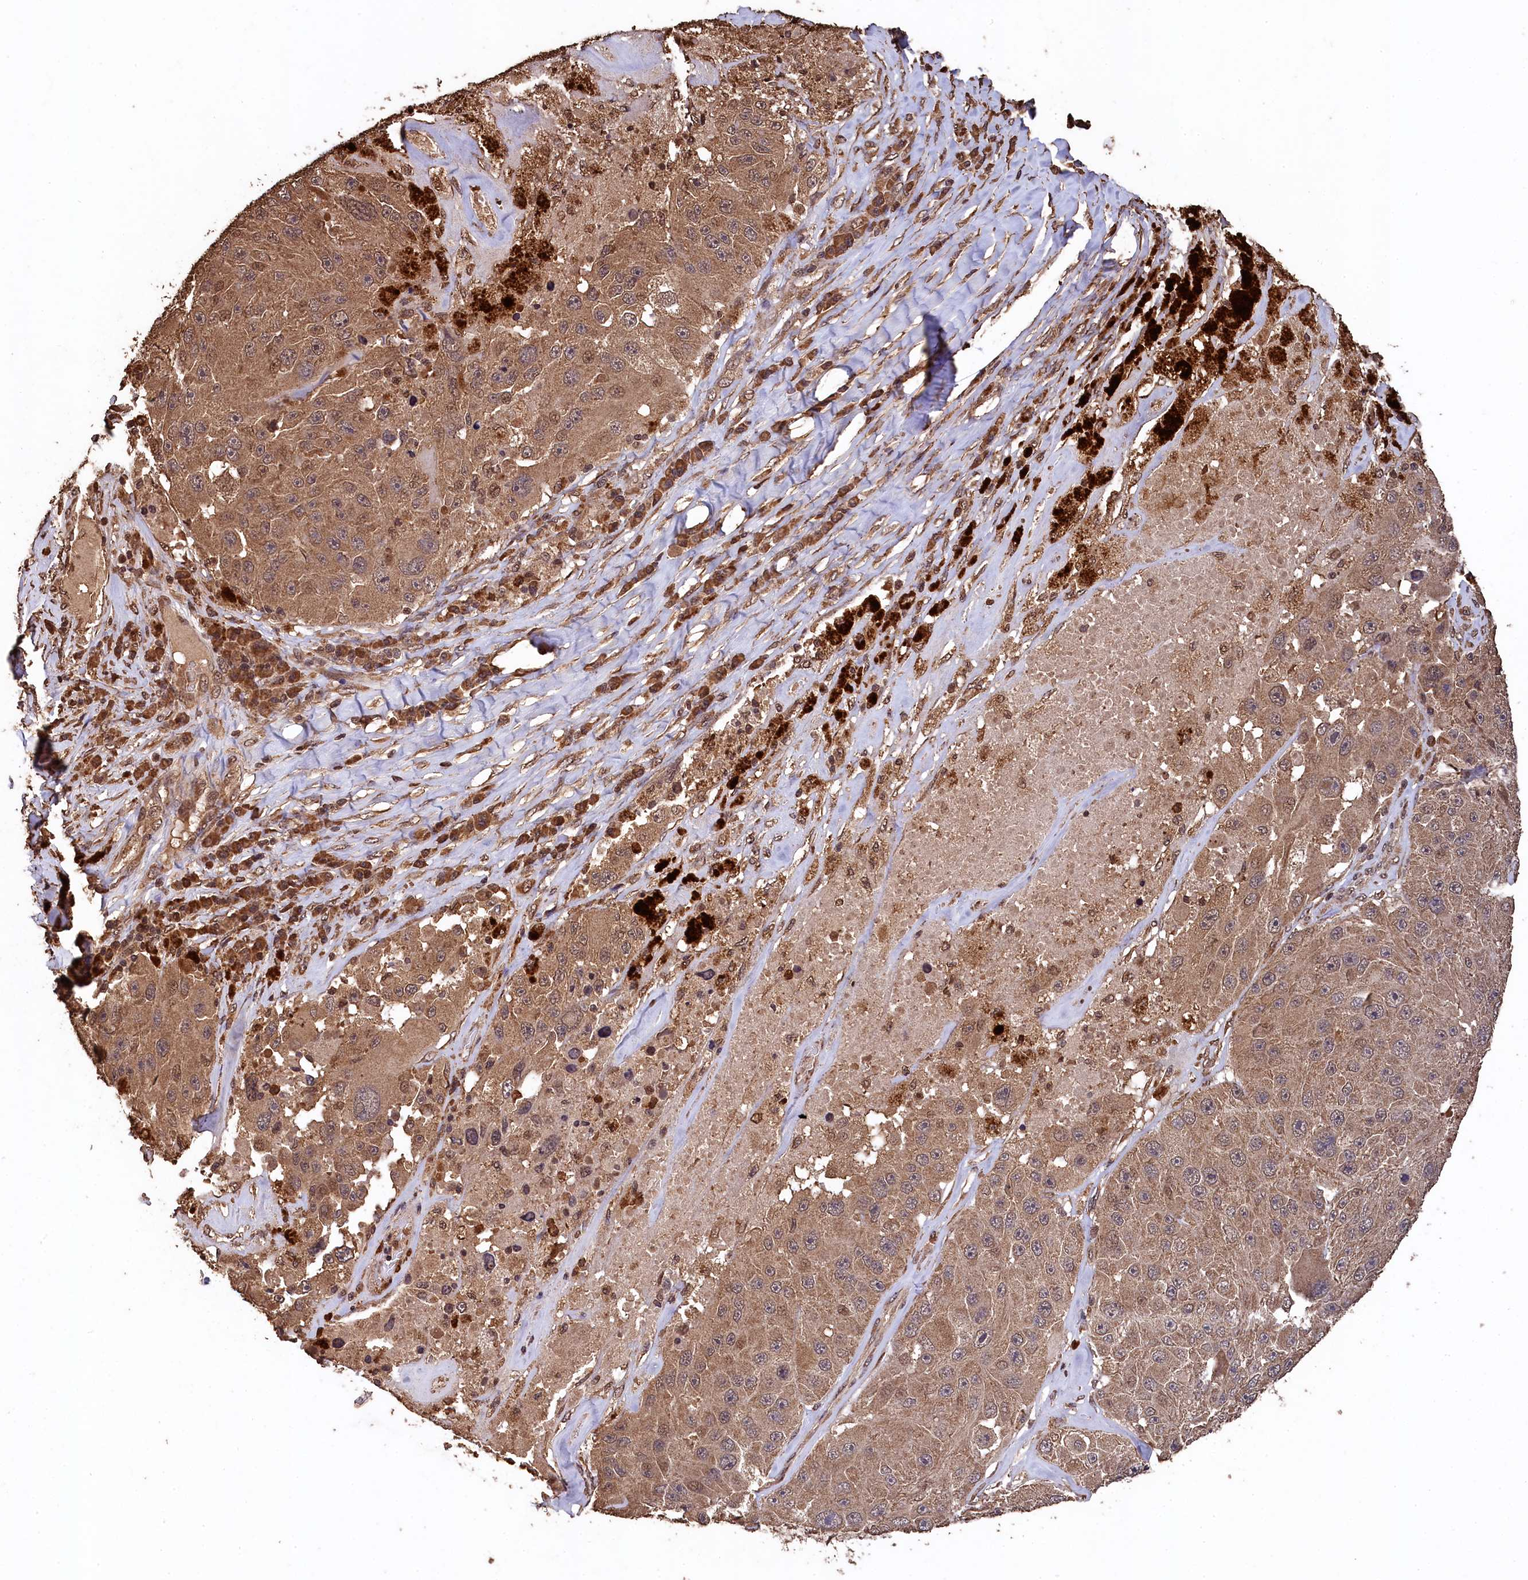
{"staining": {"intensity": "moderate", "quantity": ">75%", "location": "cytoplasmic/membranous,nuclear"}, "tissue": "melanoma", "cell_type": "Tumor cells", "image_type": "cancer", "snomed": [{"axis": "morphology", "description": "Malignant melanoma, Metastatic site"}, {"axis": "topography", "description": "Lymph node"}], "caption": "Malignant melanoma (metastatic site) stained for a protein (brown) reveals moderate cytoplasmic/membranous and nuclear positive staining in approximately >75% of tumor cells.", "gene": "CEP57L1", "patient": {"sex": "male", "age": 62}}